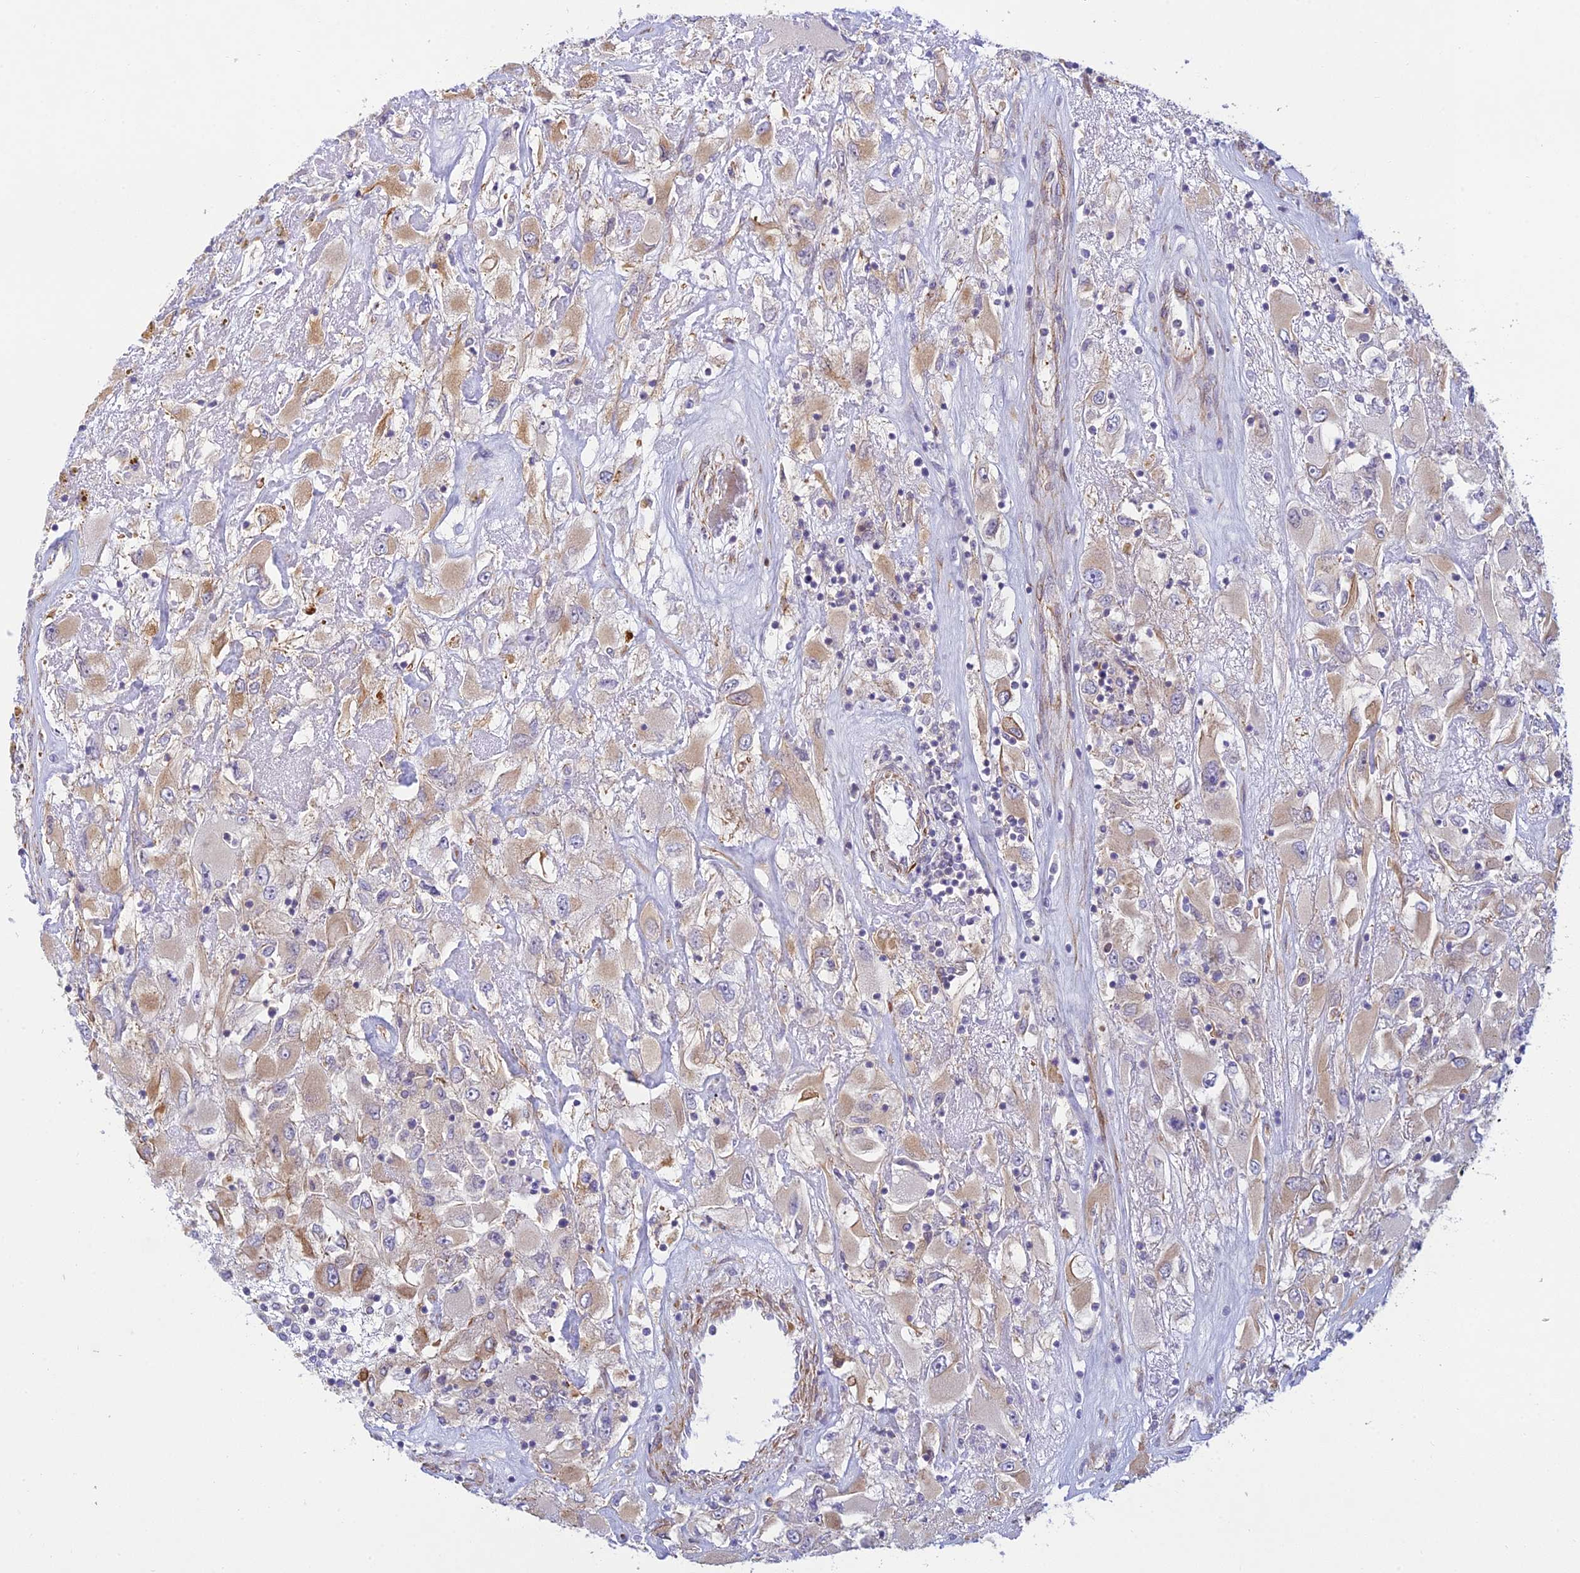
{"staining": {"intensity": "weak", "quantity": "25%-75%", "location": "cytoplasmic/membranous"}, "tissue": "renal cancer", "cell_type": "Tumor cells", "image_type": "cancer", "snomed": [{"axis": "morphology", "description": "Adenocarcinoma, NOS"}, {"axis": "topography", "description": "Kidney"}], "caption": "A micrograph showing weak cytoplasmic/membranous positivity in about 25%-75% of tumor cells in renal adenocarcinoma, as visualized by brown immunohistochemical staining.", "gene": "FBXW4", "patient": {"sex": "female", "age": 52}}